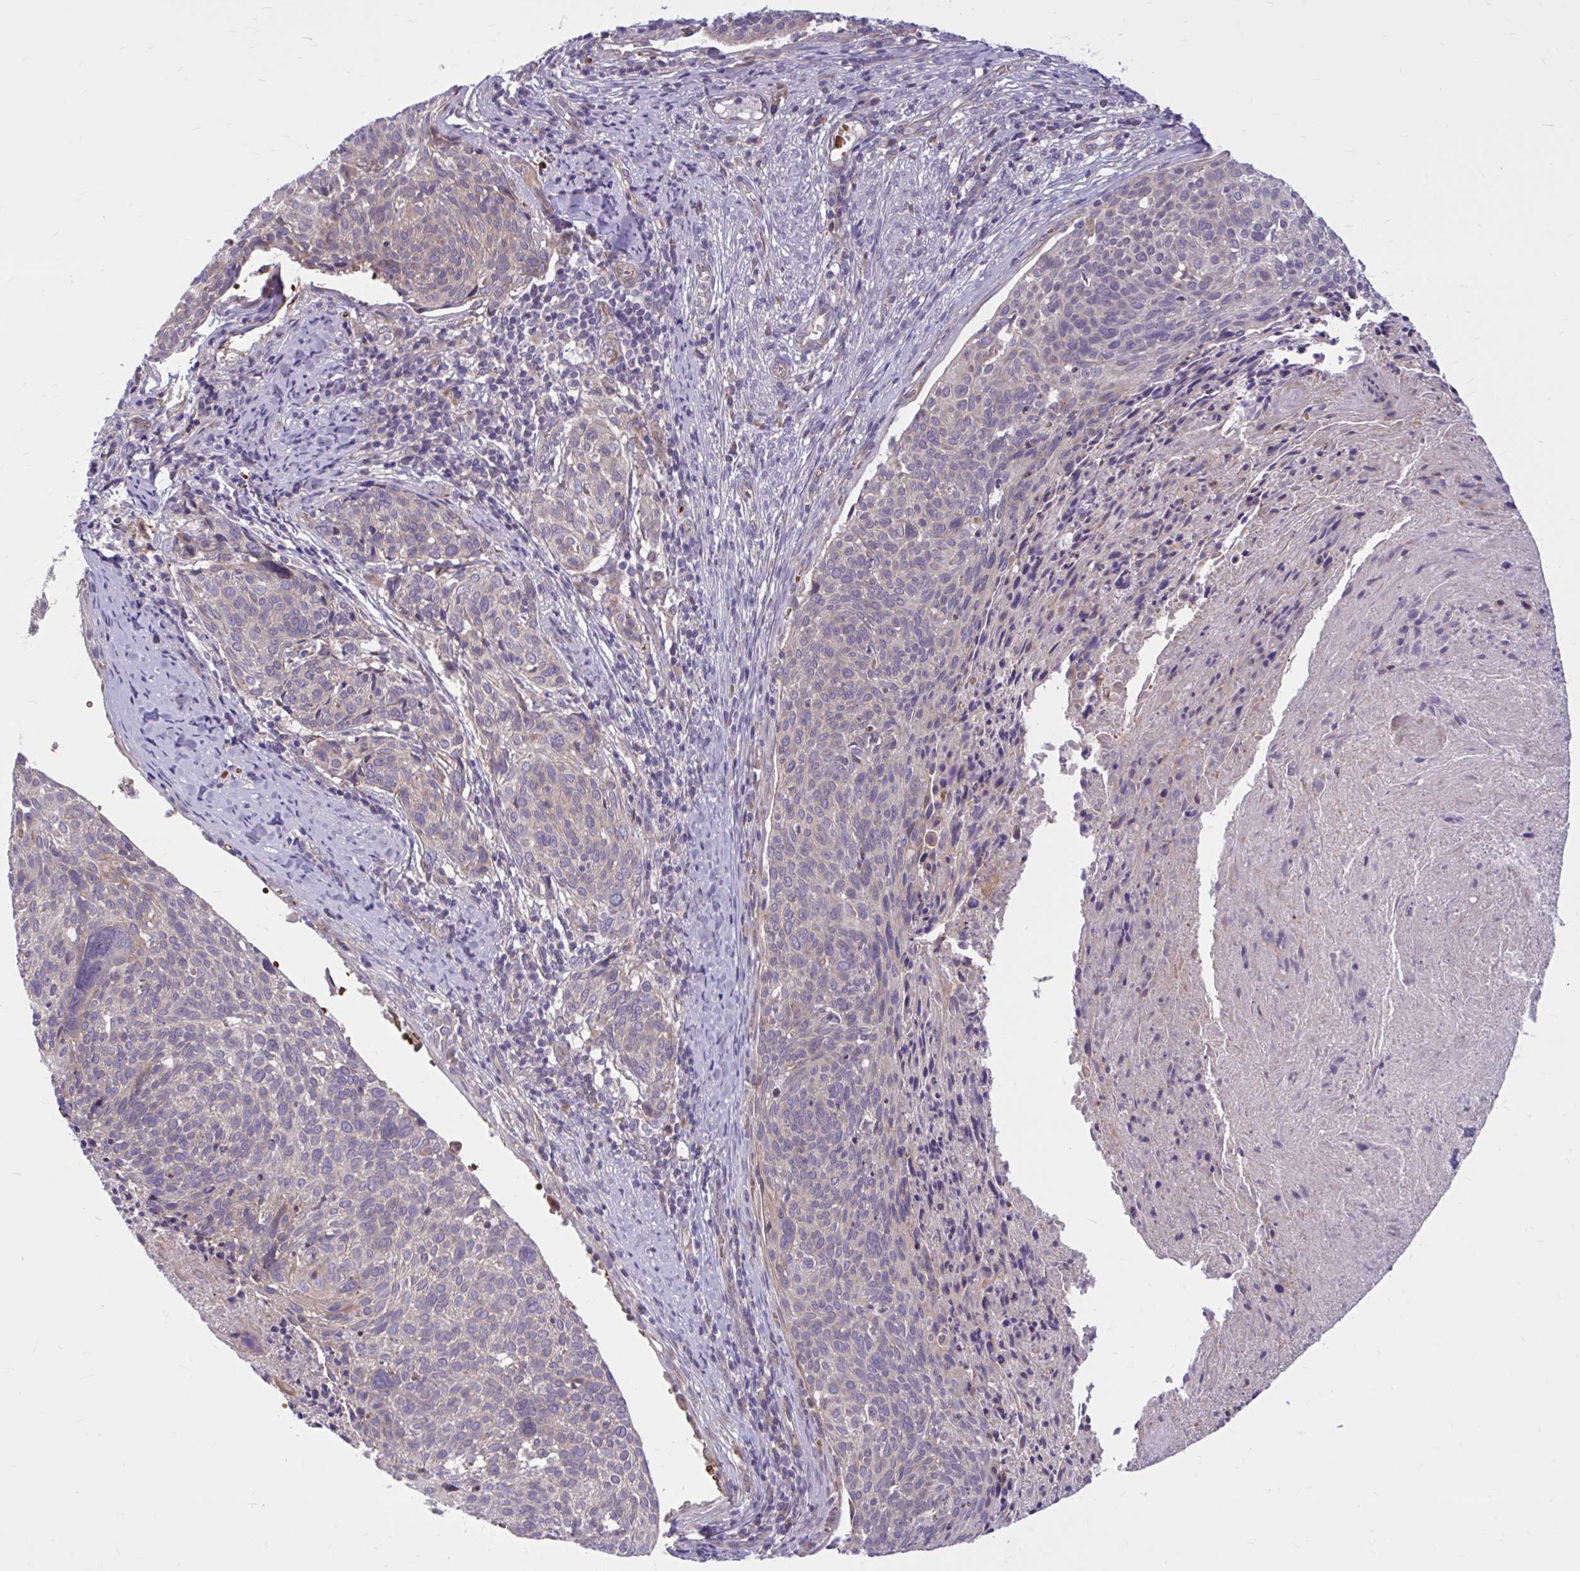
{"staining": {"intensity": "weak", "quantity": "<25%", "location": "cytoplasmic/membranous"}, "tissue": "cervical cancer", "cell_type": "Tumor cells", "image_type": "cancer", "snomed": [{"axis": "morphology", "description": "Squamous cell carcinoma, NOS"}, {"axis": "topography", "description": "Cervix"}], "caption": "Tumor cells are negative for brown protein staining in squamous cell carcinoma (cervical).", "gene": "SNF8", "patient": {"sex": "female", "age": 49}}